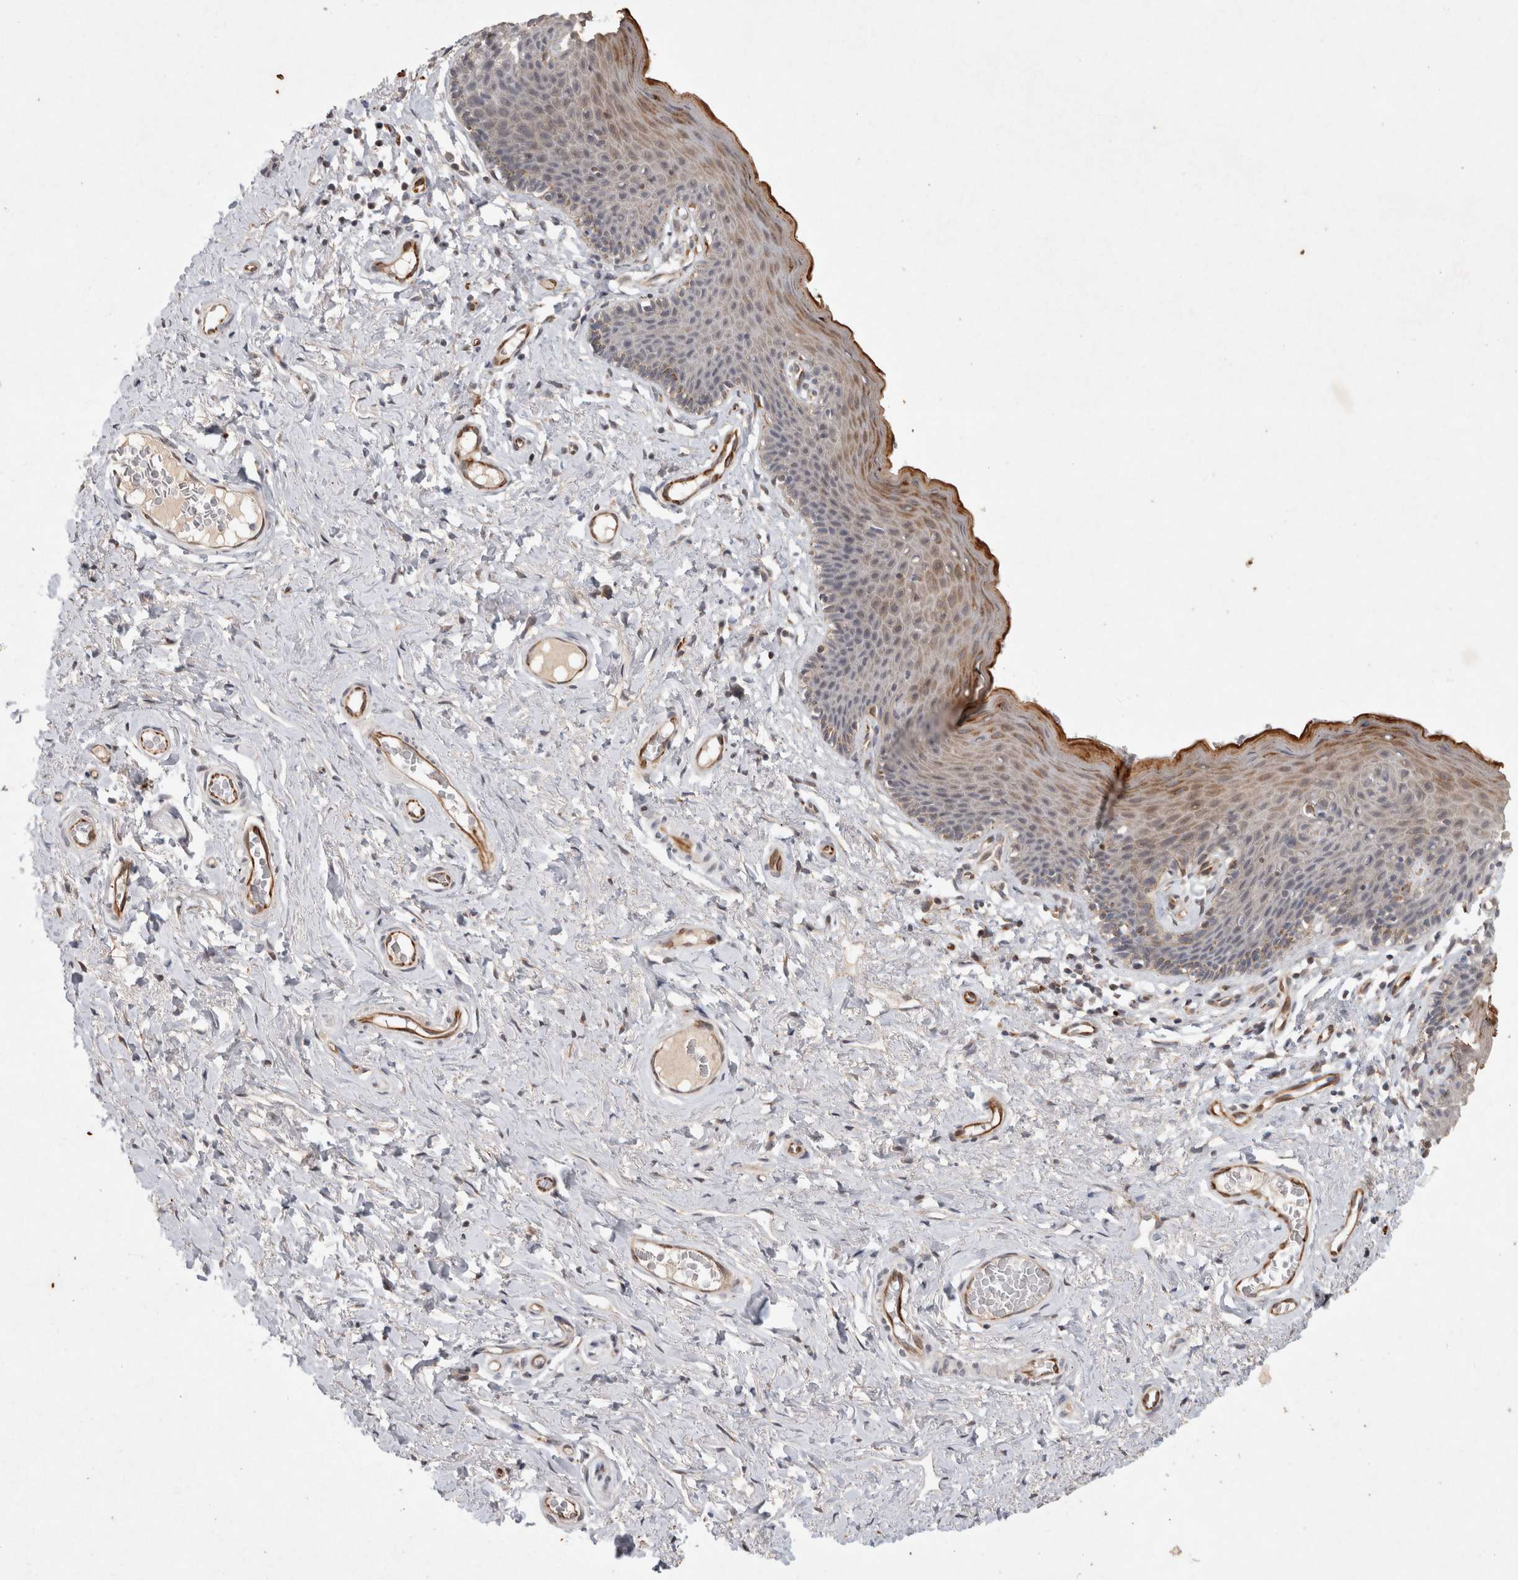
{"staining": {"intensity": "strong", "quantity": "<25%", "location": "cytoplasmic/membranous"}, "tissue": "skin", "cell_type": "Epidermal cells", "image_type": "normal", "snomed": [{"axis": "morphology", "description": "Normal tissue, NOS"}, {"axis": "topography", "description": "Vulva"}], "caption": "Brown immunohistochemical staining in benign skin demonstrates strong cytoplasmic/membranous staining in approximately <25% of epidermal cells.", "gene": "CRISPLD1", "patient": {"sex": "female", "age": 66}}